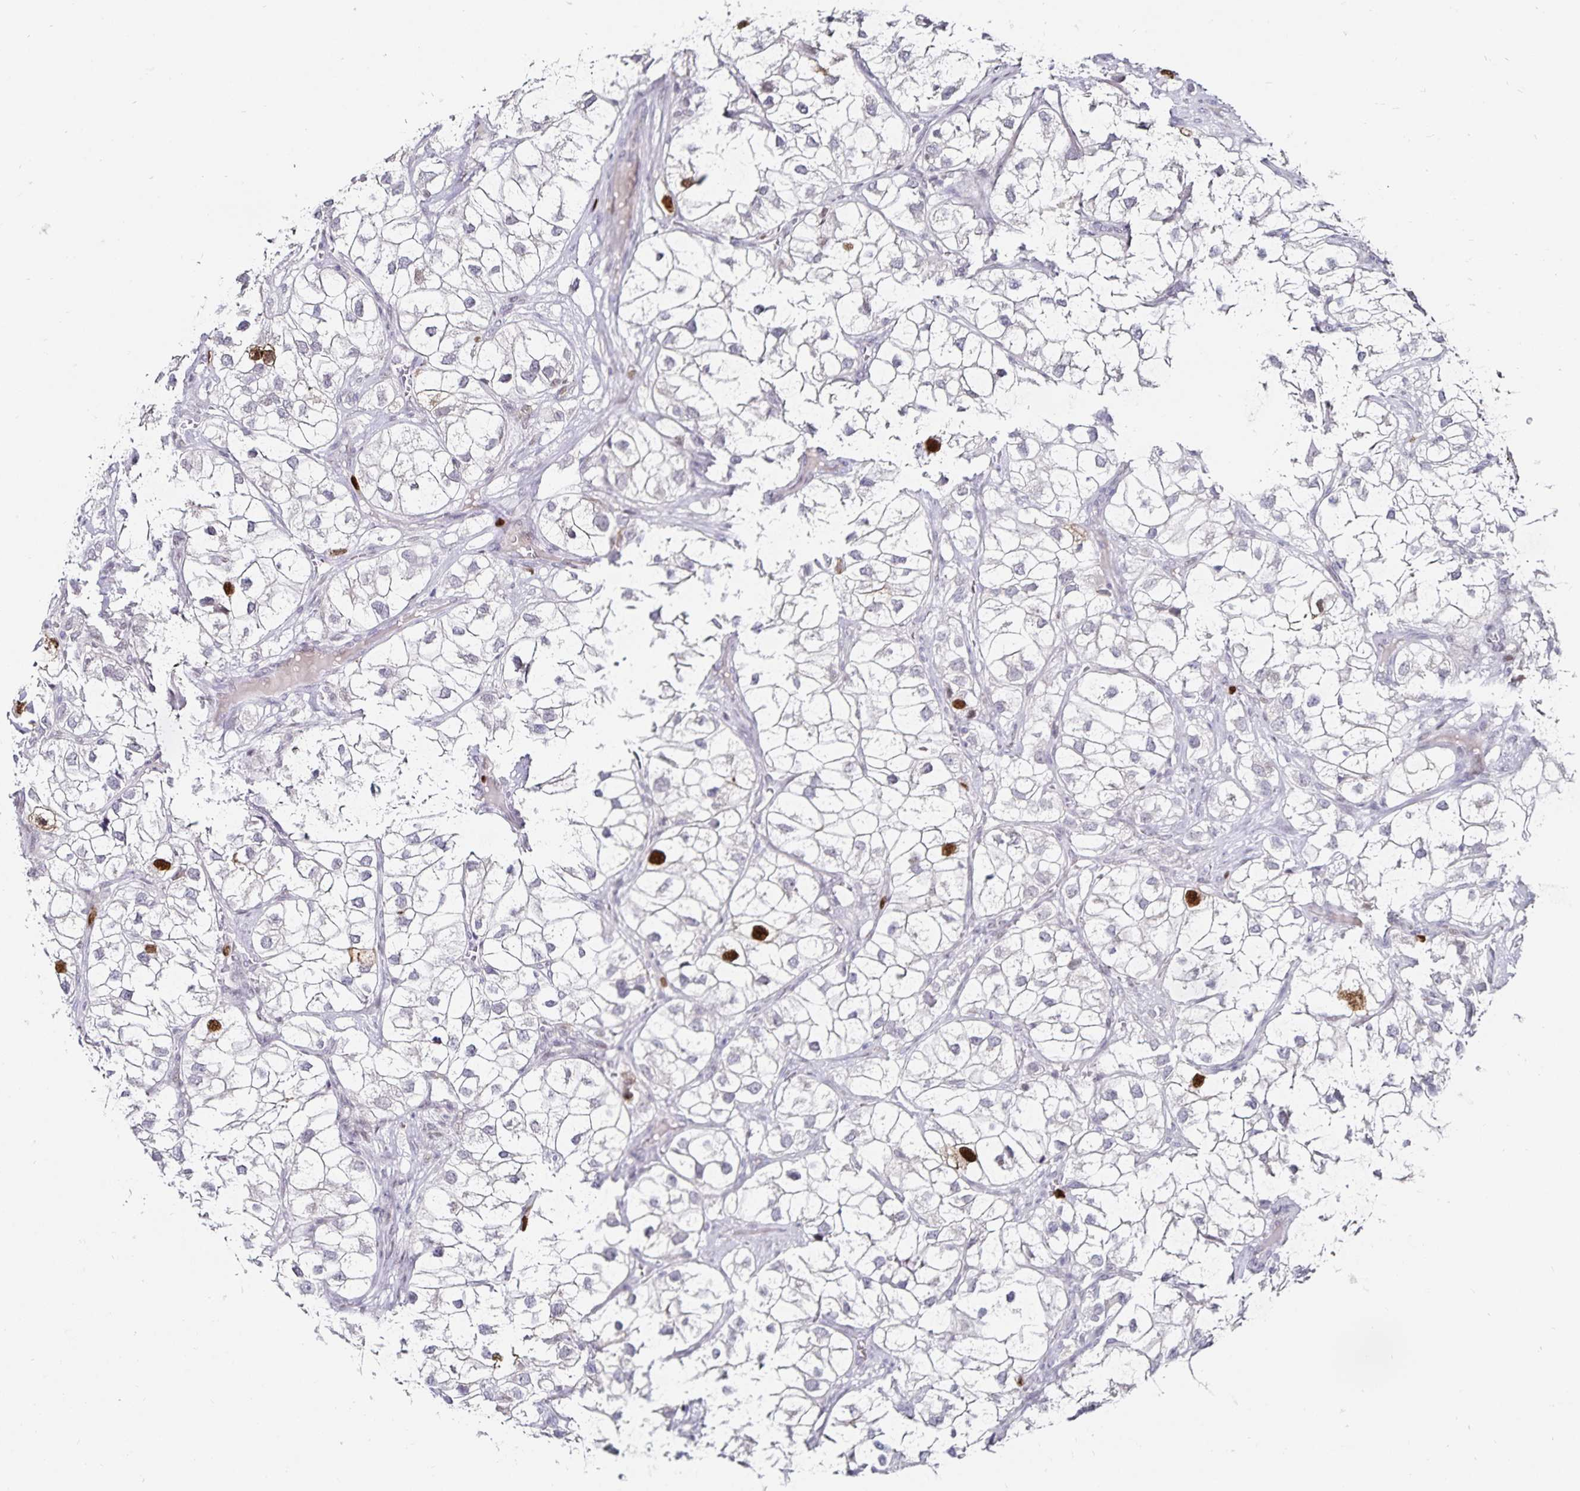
{"staining": {"intensity": "strong", "quantity": "<25%", "location": "nuclear"}, "tissue": "renal cancer", "cell_type": "Tumor cells", "image_type": "cancer", "snomed": [{"axis": "morphology", "description": "Adenocarcinoma, NOS"}, {"axis": "topography", "description": "Kidney"}], "caption": "Immunohistochemistry of renal cancer shows medium levels of strong nuclear positivity in about <25% of tumor cells. (DAB IHC, brown staining for protein, blue staining for nuclei).", "gene": "ANLN", "patient": {"sex": "male", "age": 59}}